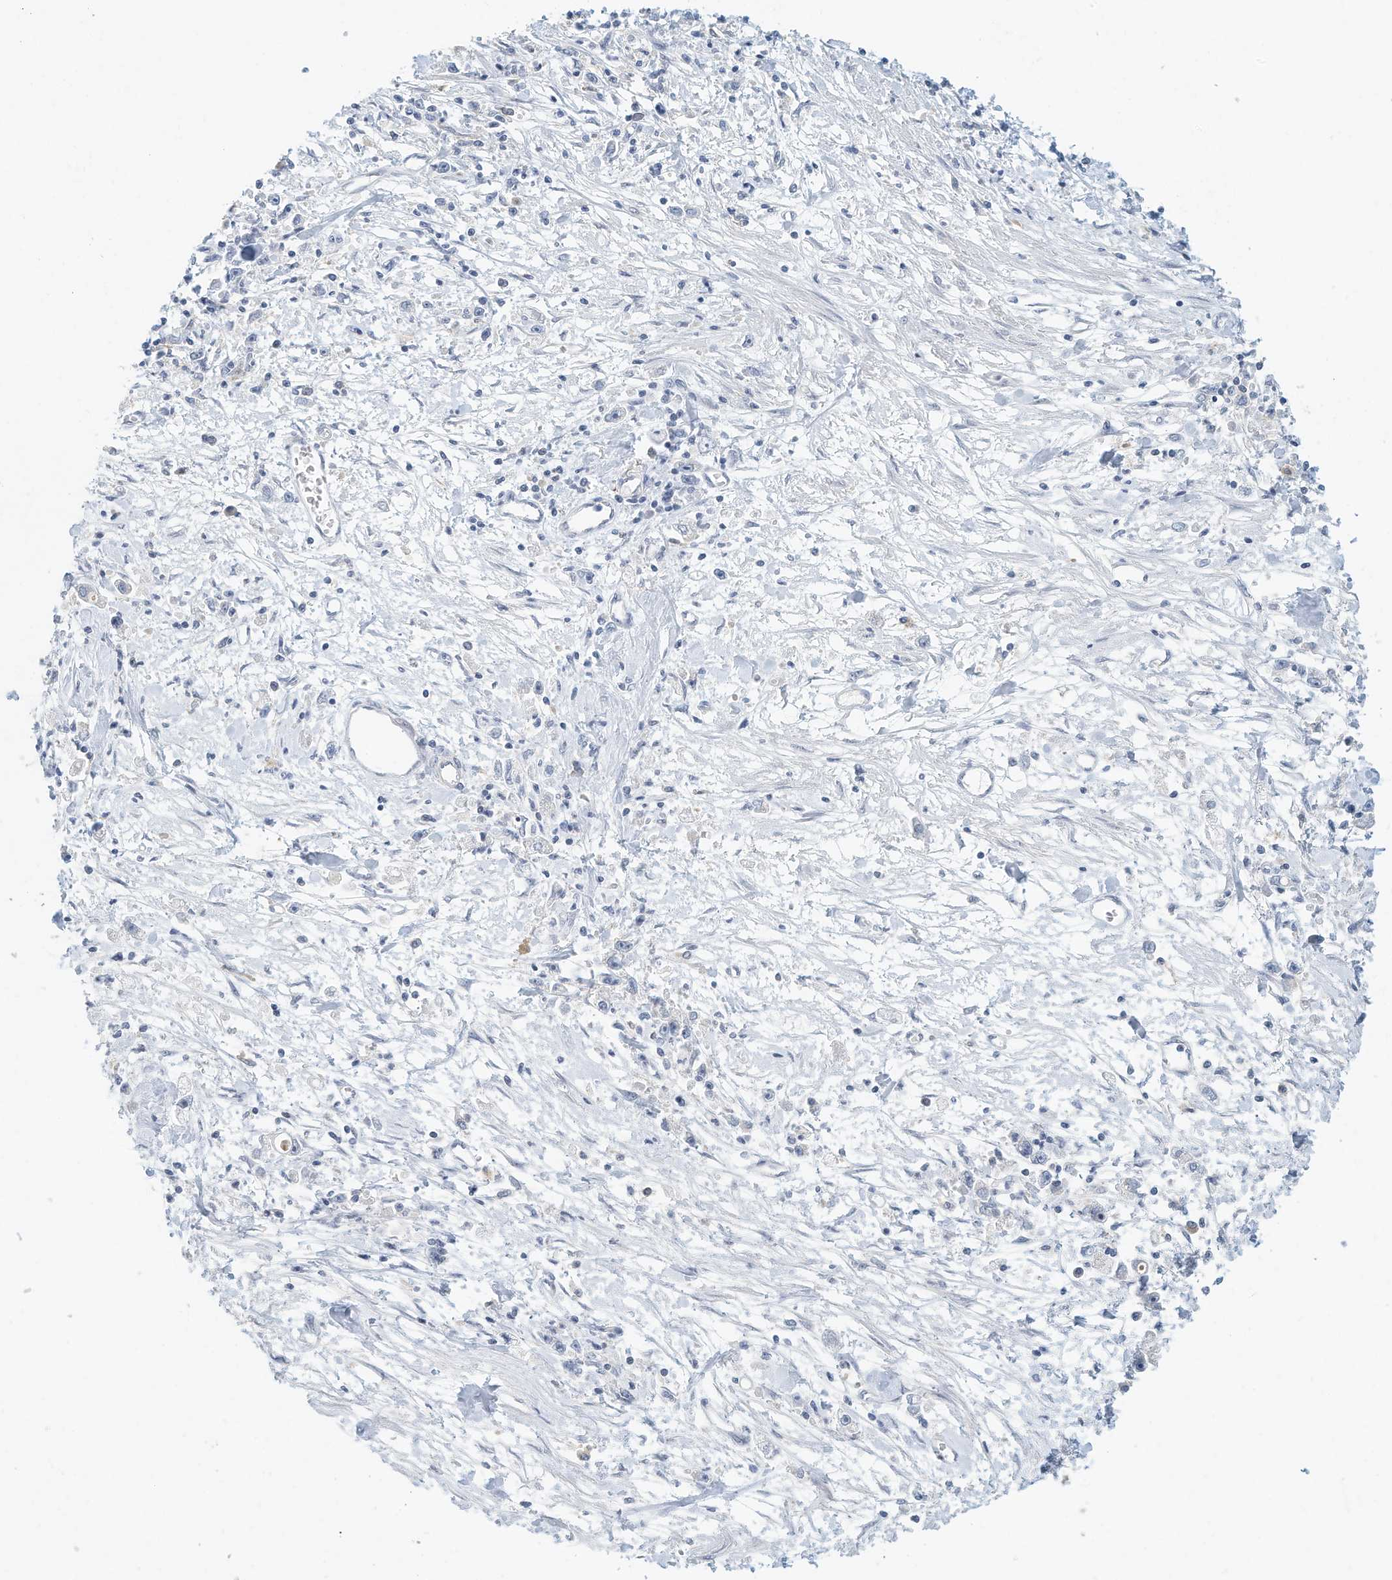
{"staining": {"intensity": "negative", "quantity": "none", "location": "none"}, "tissue": "stomach cancer", "cell_type": "Tumor cells", "image_type": "cancer", "snomed": [{"axis": "morphology", "description": "Adenocarcinoma, NOS"}, {"axis": "topography", "description": "Stomach"}], "caption": "Tumor cells are negative for brown protein staining in stomach cancer.", "gene": "MICAL1", "patient": {"sex": "female", "age": 59}}